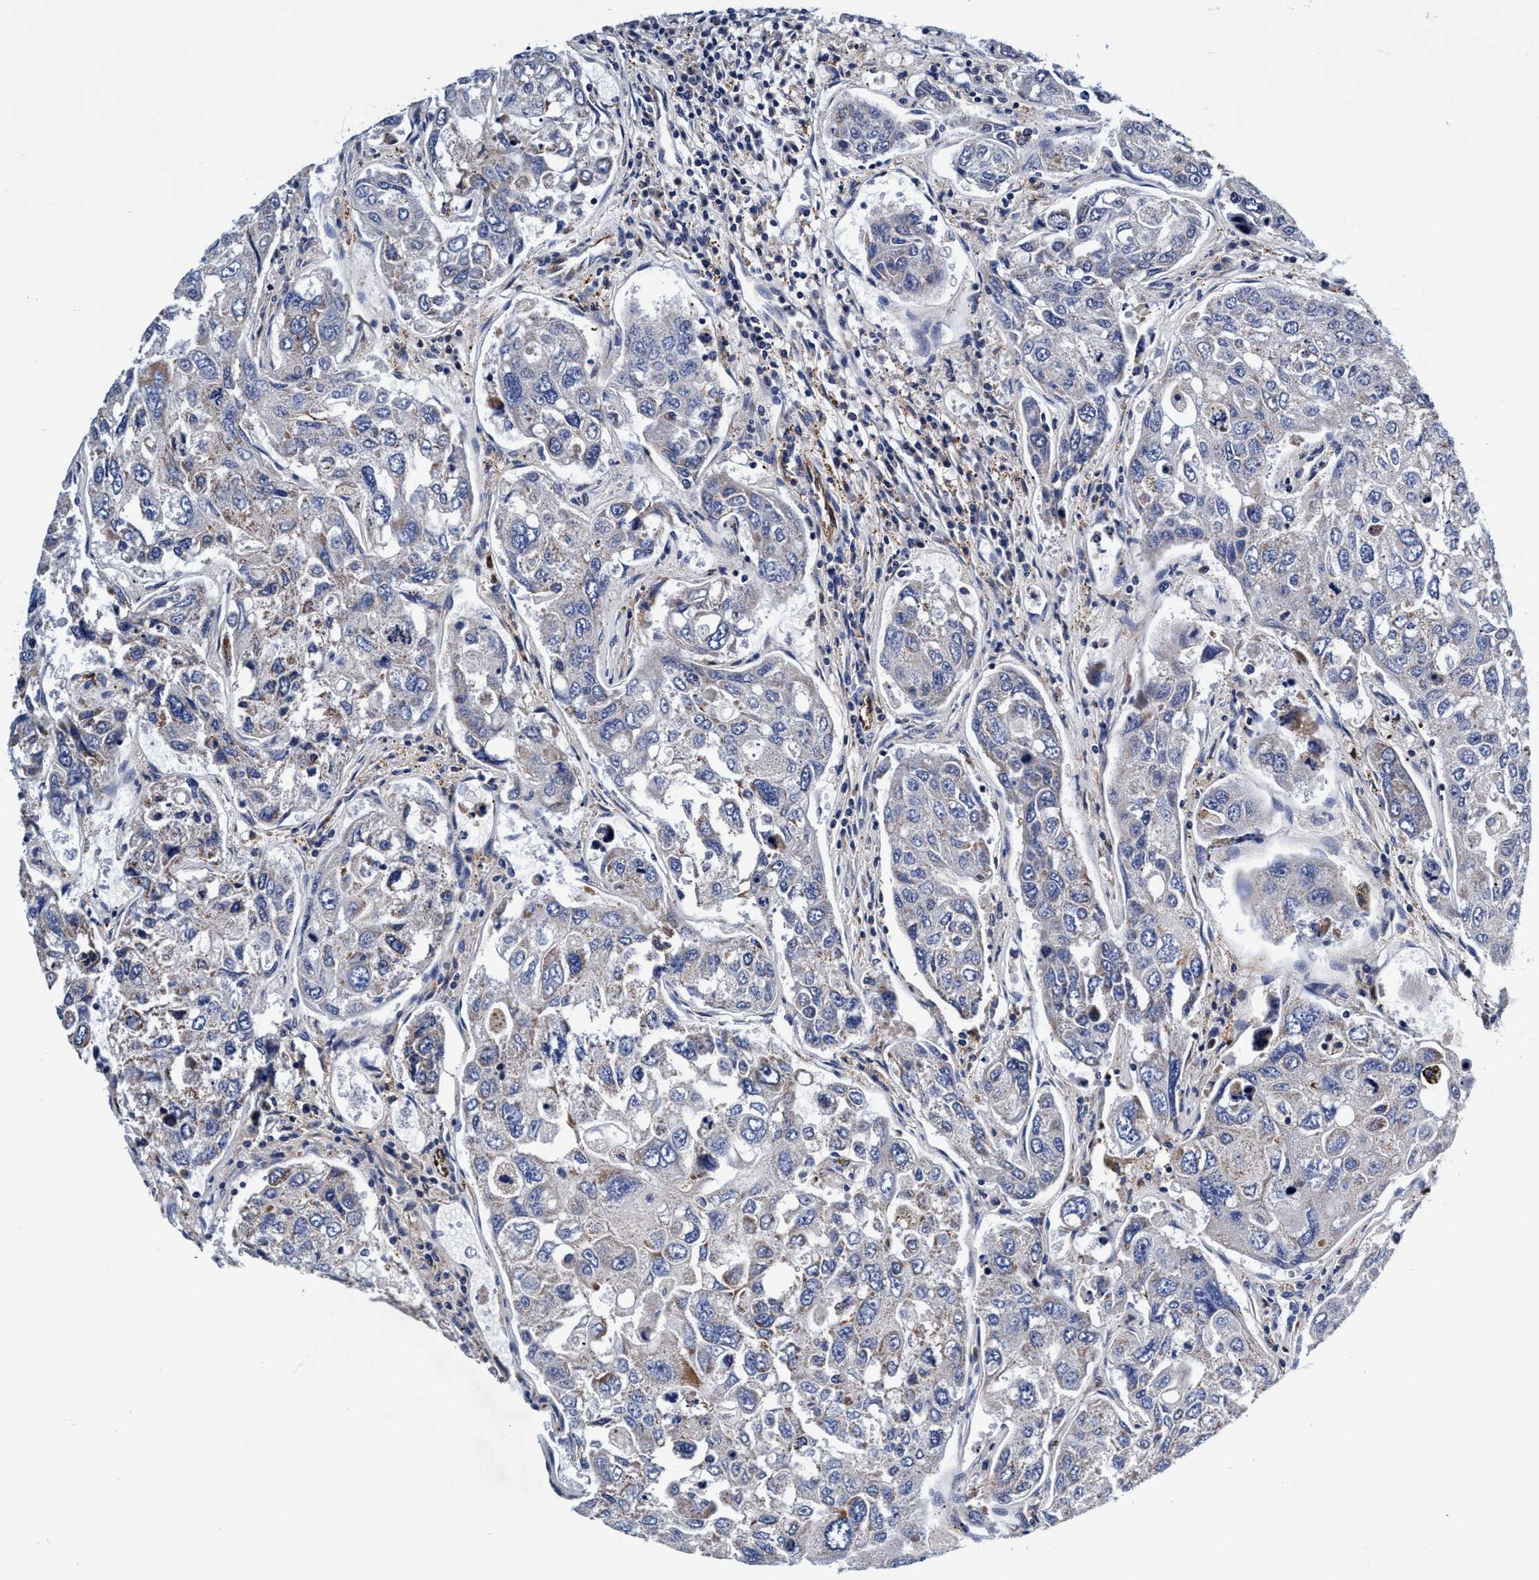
{"staining": {"intensity": "negative", "quantity": "none", "location": "none"}, "tissue": "urothelial cancer", "cell_type": "Tumor cells", "image_type": "cancer", "snomed": [{"axis": "morphology", "description": "Urothelial carcinoma, High grade"}, {"axis": "topography", "description": "Lymph node"}, {"axis": "topography", "description": "Urinary bladder"}], "caption": "This image is of urothelial cancer stained with IHC to label a protein in brown with the nuclei are counter-stained blue. There is no positivity in tumor cells.", "gene": "UBALD2", "patient": {"sex": "male", "age": 51}}